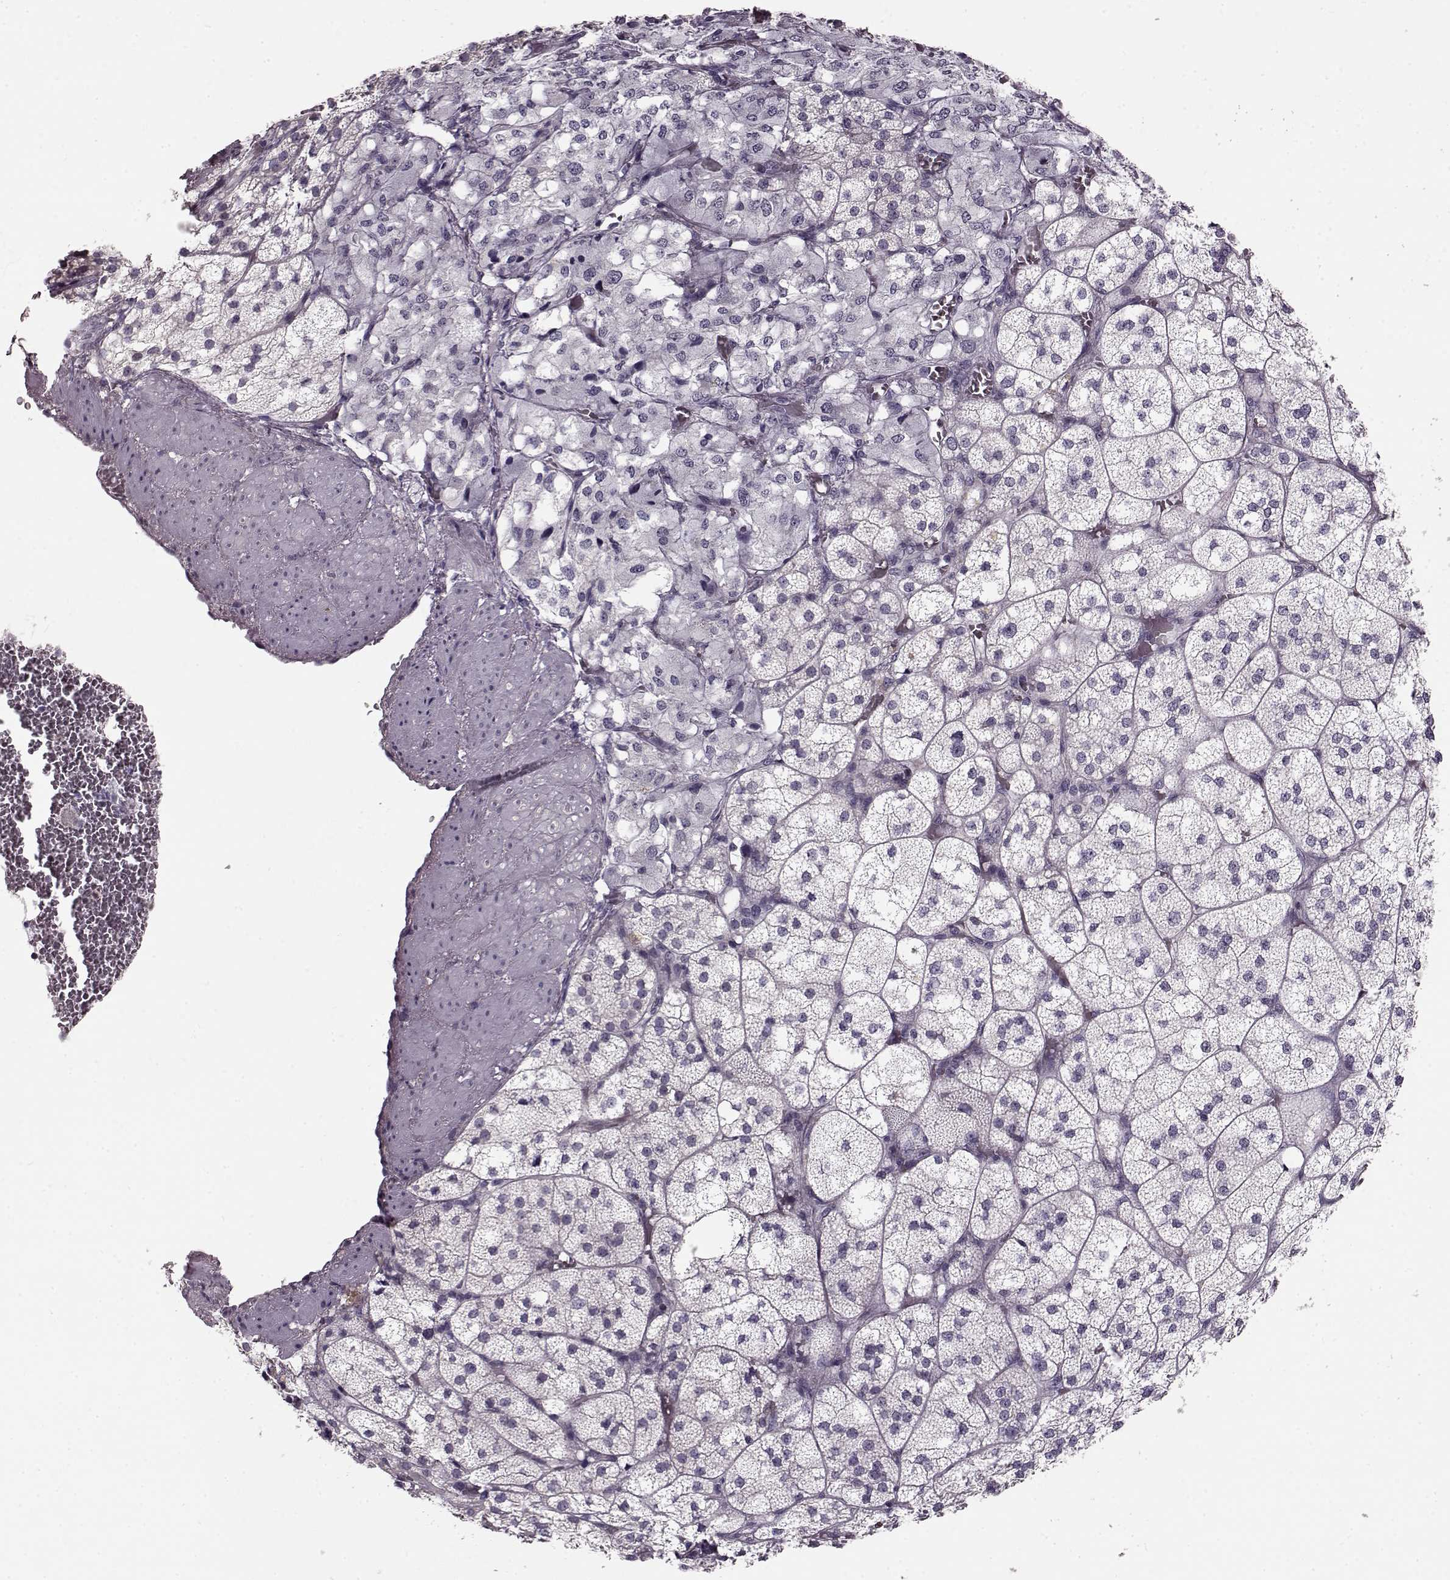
{"staining": {"intensity": "negative", "quantity": "none", "location": "none"}, "tissue": "adrenal gland", "cell_type": "Glandular cells", "image_type": "normal", "snomed": [{"axis": "morphology", "description": "Normal tissue, NOS"}, {"axis": "topography", "description": "Adrenal gland"}], "caption": "Immunohistochemistry (IHC) histopathology image of normal adrenal gland: adrenal gland stained with DAB (3,3'-diaminobenzidine) shows no significant protein staining in glandular cells.", "gene": "RP1L1", "patient": {"sex": "female", "age": 60}}